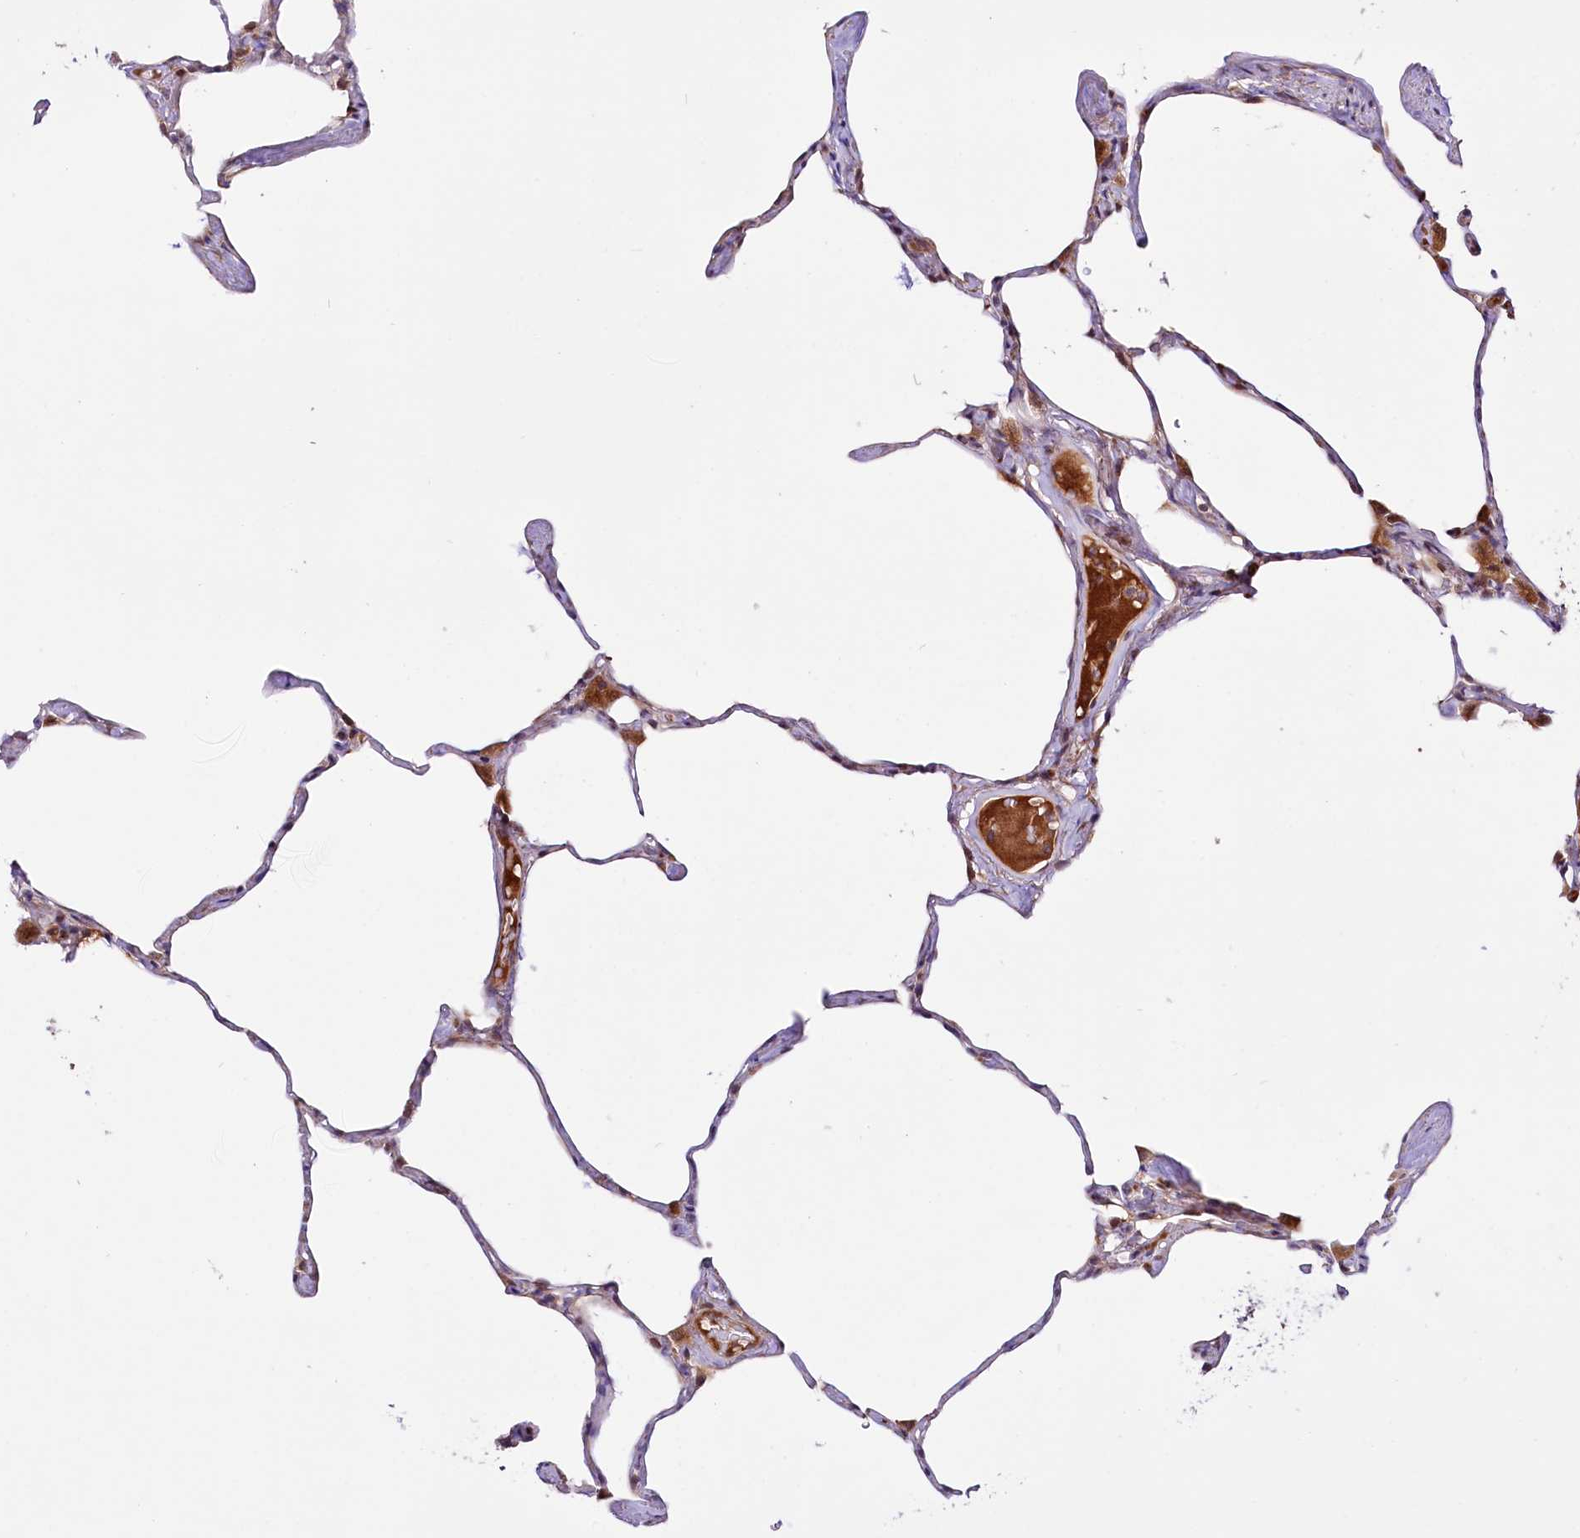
{"staining": {"intensity": "moderate", "quantity": "<25%", "location": "cytoplasmic/membranous"}, "tissue": "lung", "cell_type": "Alveolar cells", "image_type": "normal", "snomed": [{"axis": "morphology", "description": "Normal tissue, NOS"}, {"axis": "topography", "description": "Lung"}], "caption": "The histopathology image exhibits a brown stain indicating the presence of a protein in the cytoplasmic/membranous of alveolar cells in lung.", "gene": "ST7", "patient": {"sex": "male", "age": 65}}